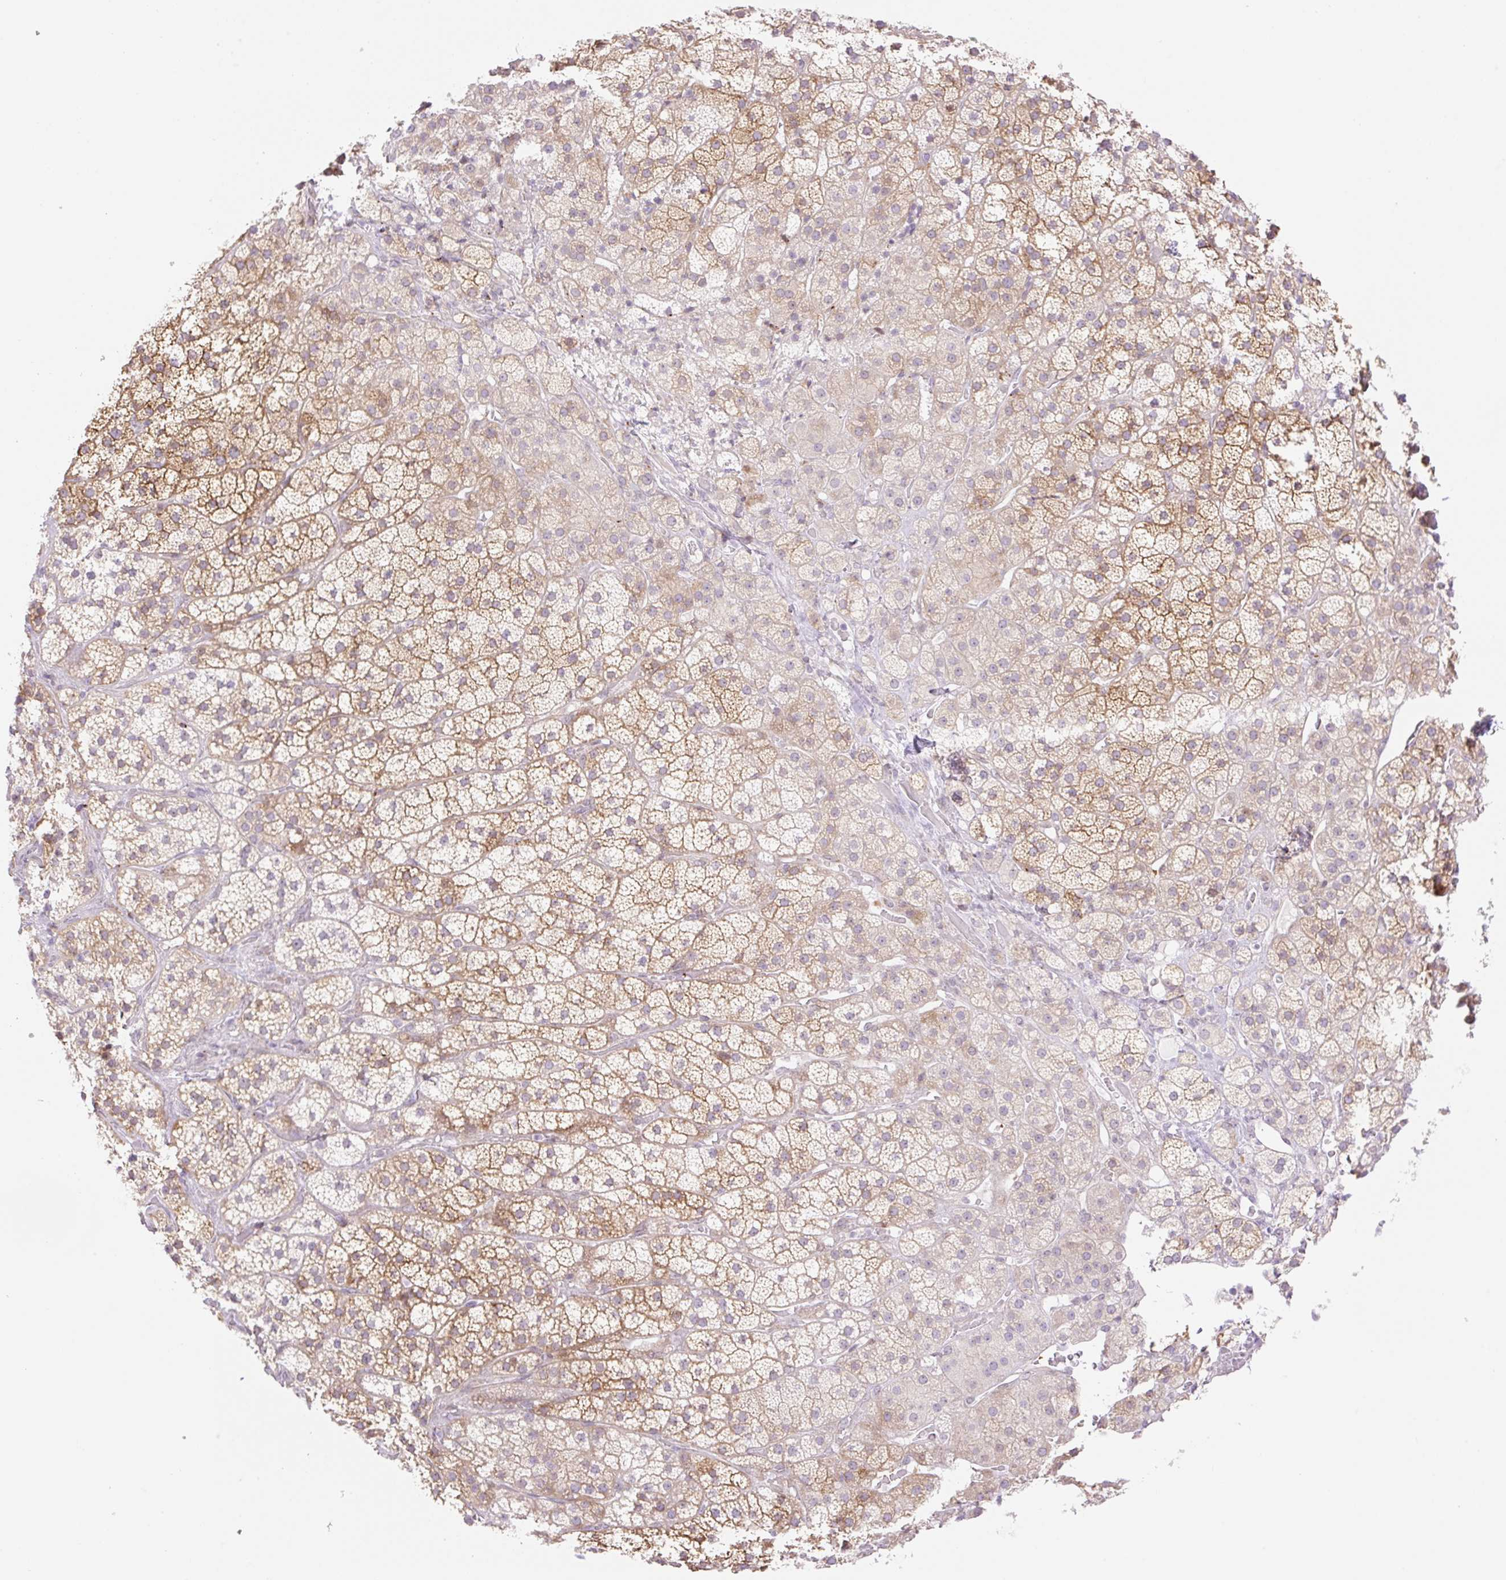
{"staining": {"intensity": "moderate", "quantity": "25%-75%", "location": "cytoplasmic/membranous"}, "tissue": "adrenal gland", "cell_type": "Glandular cells", "image_type": "normal", "snomed": [{"axis": "morphology", "description": "Normal tissue, NOS"}, {"axis": "topography", "description": "Adrenal gland"}], "caption": "DAB (3,3'-diaminobenzidine) immunohistochemical staining of unremarkable human adrenal gland exhibits moderate cytoplasmic/membranous protein positivity in about 25%-75% of glandular cells.", "gene": "ENSG00000264668", "patient": {"sex": "male", "age": 57}}